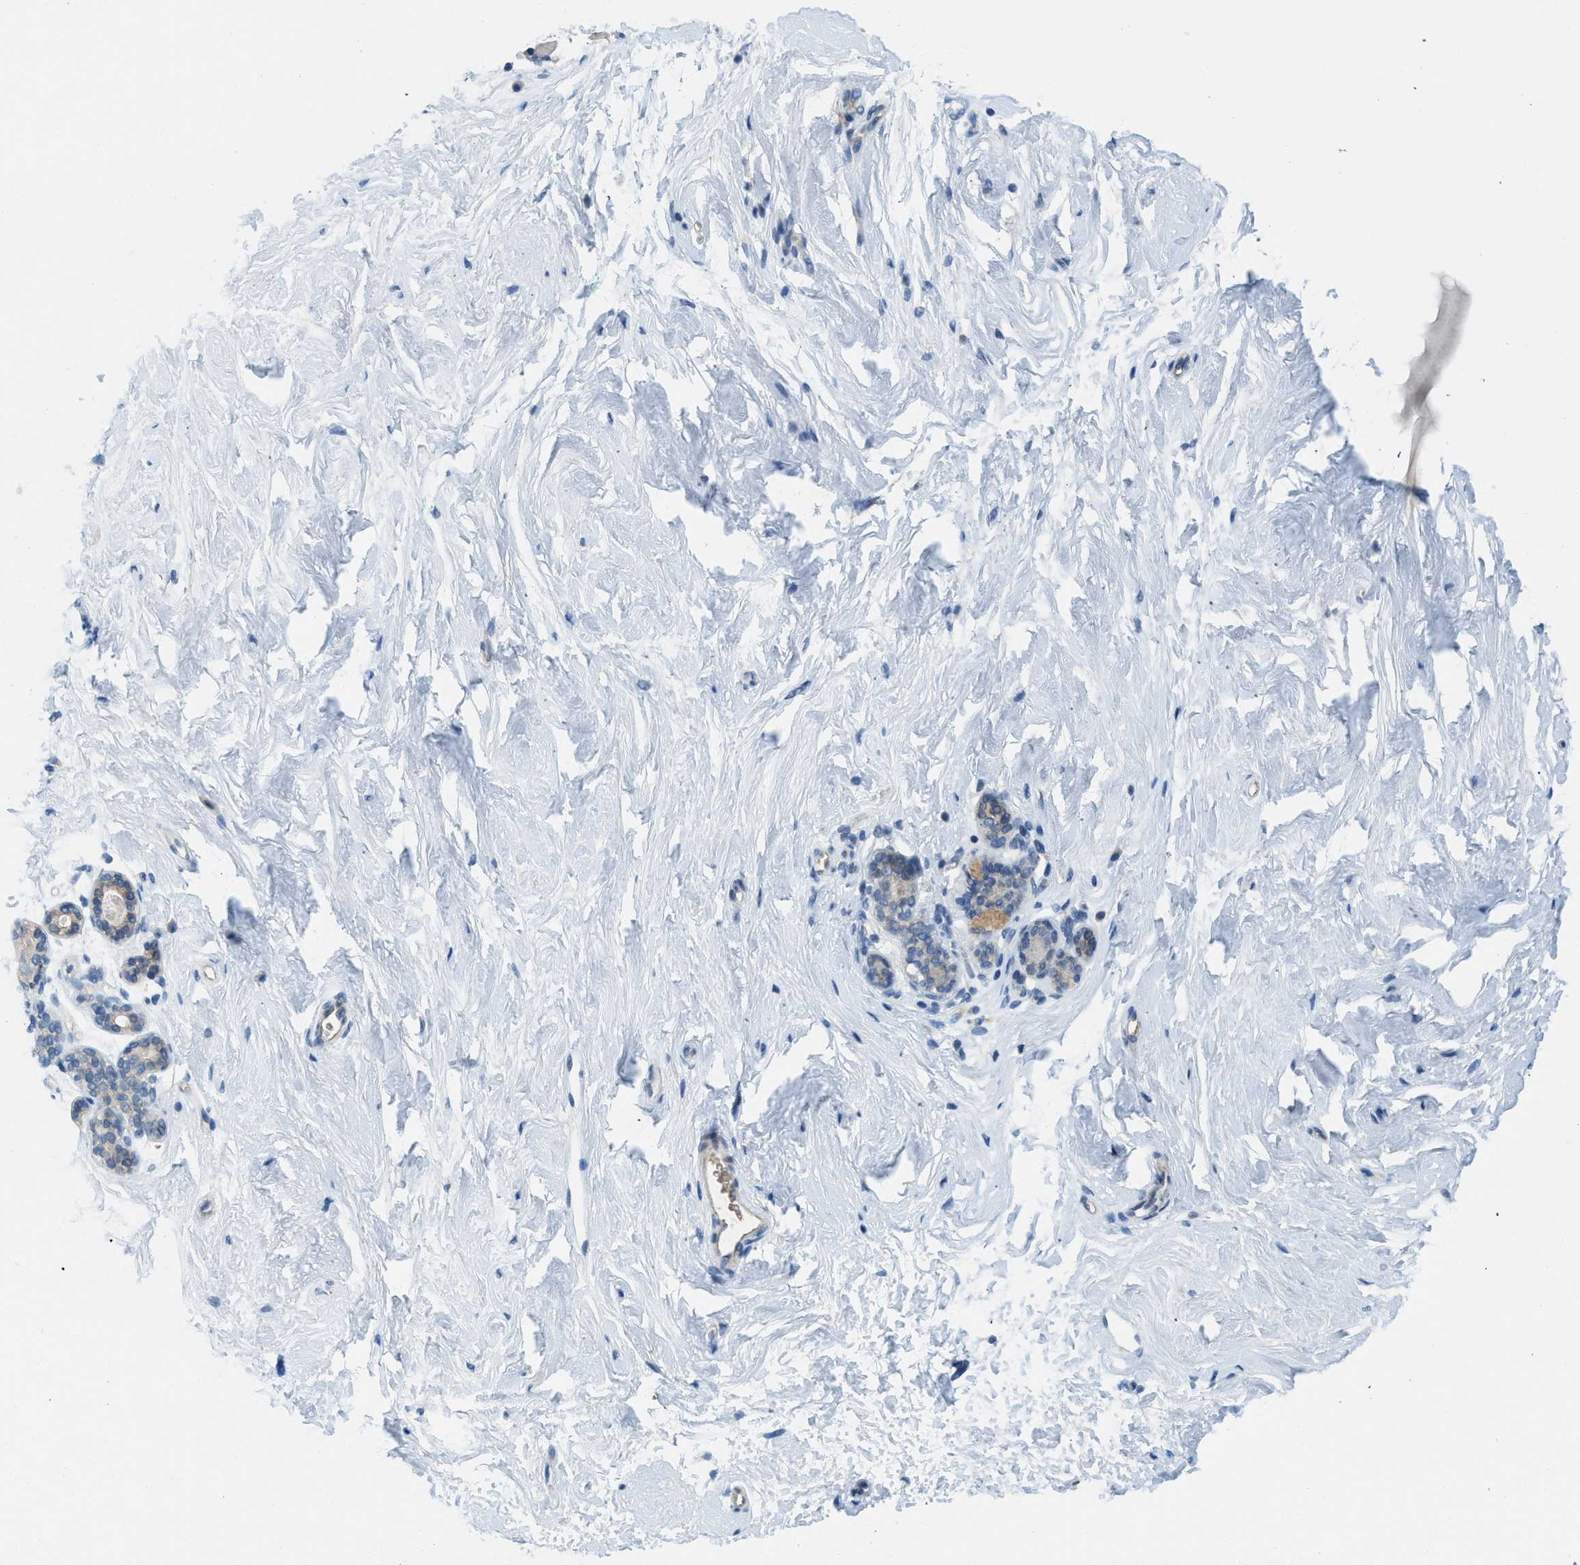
{"staining": {"intensity": "negative", "quantity": "none", "location": "none"}, "tissue": "breast", "cell_type": "Adipocytes", "image_type": "normal", "snomed": [{"axis": "morphology", "description": "Normal tissue, NOS"}, {"axis": "topography", "description": "Breast"}], "caption": "This image is of normal breast stained with IHC to label a protein in brown with the nuclei are counter-stained blue. There is no expression in adipocytes.", "gene": "BCAP31", "patient": {"sex": "female", "age": 52}}